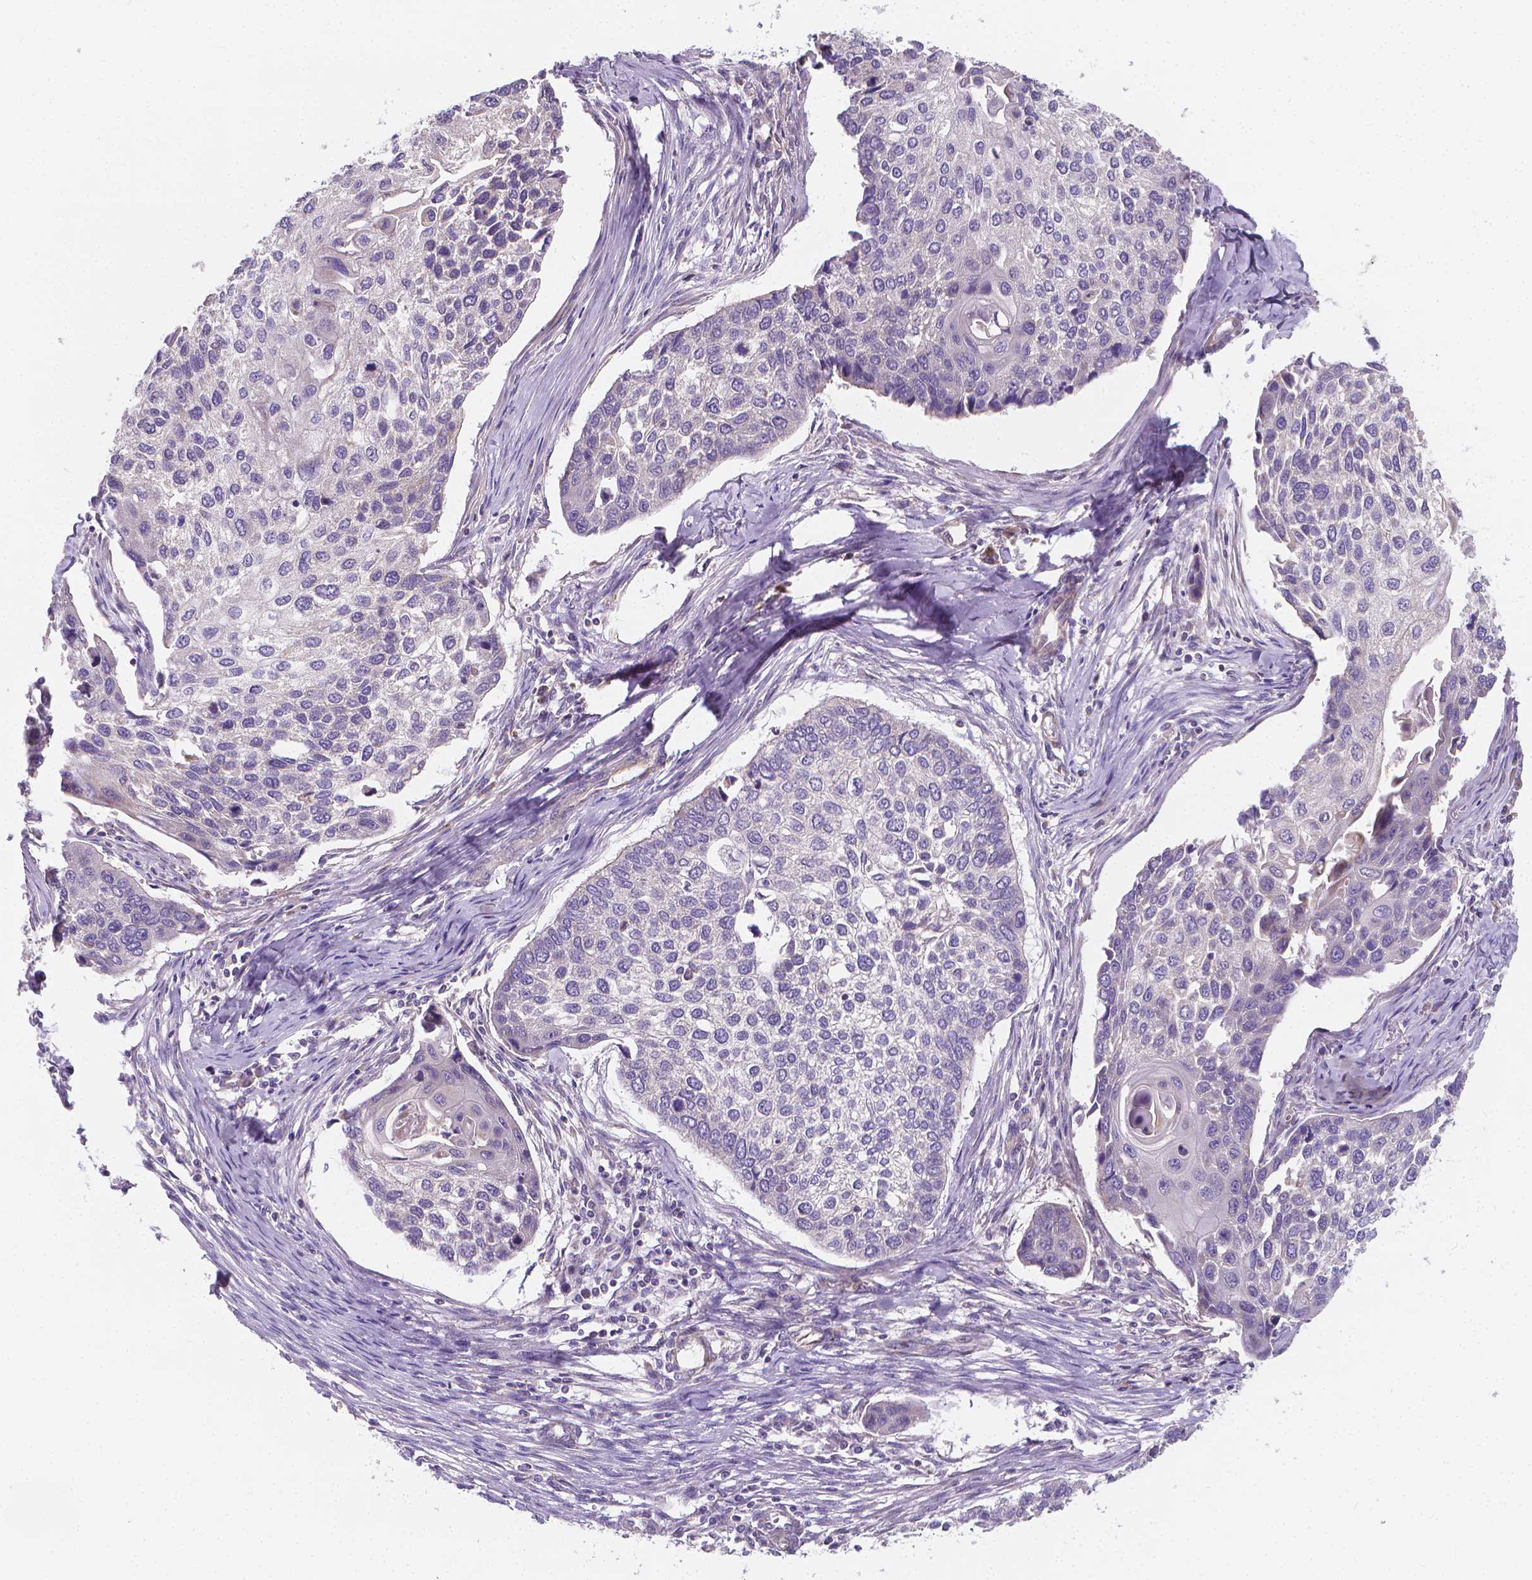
{"staining": {"intensity": "negative", "quantity": "none", "location": "none"}, "tissue": "lung cancer", "cell_type": "Tumor cells", "image_type": "cancer", "snomed": [{"axis": "morphology", "description": "Squamous cell carcinoma, NOS"}, {"axis": "morphology", "description": "Squamous cell carcinoma, metastatic, NOS"}, {"axis": "topography", "description": "Lung"}], "caption": "Micrograph shows no significant protein expression in tumor cells of lung cancer (metastatic squamous cell carcinoma).", "gene": "SNCAIP", "patient": {"sex": "male", "age": 63}}